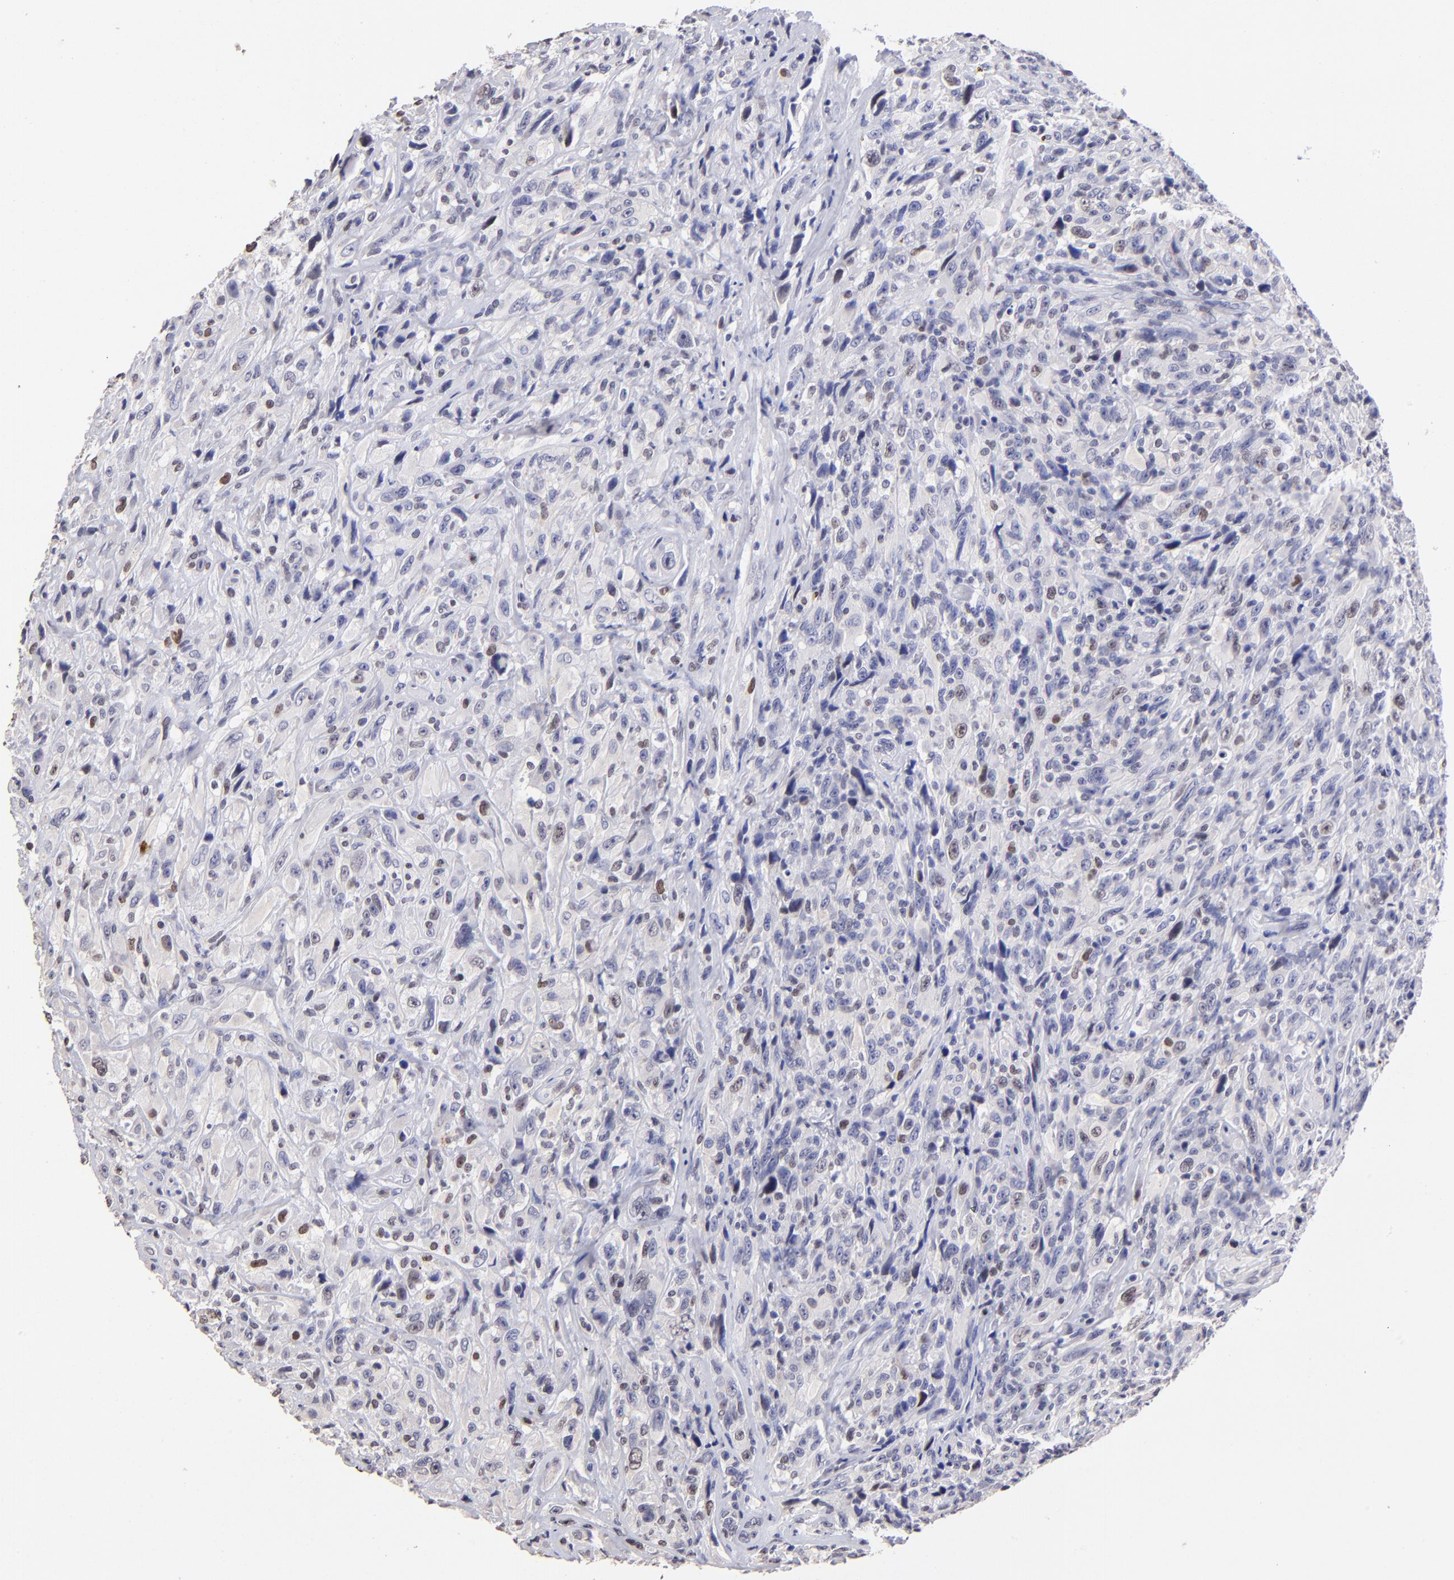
{"staining": {"intensity": "negative", "quantity": "none", "location": "none"}, "tissue": "glioma", "cell_type": "Tumor cells", "image_type": "cancer", "snomed": [{"axis": "morphology", "description": "Glioma, malignant, High grade"}, {"axis": "topography", "description": "Brain"}], "caption": "Glioma stained for a protein using immunohistochemistry (IHC) shows no staining tumor cells.", "gene": "DNMT1", "patient": {"sex": "male", "age": 48}}